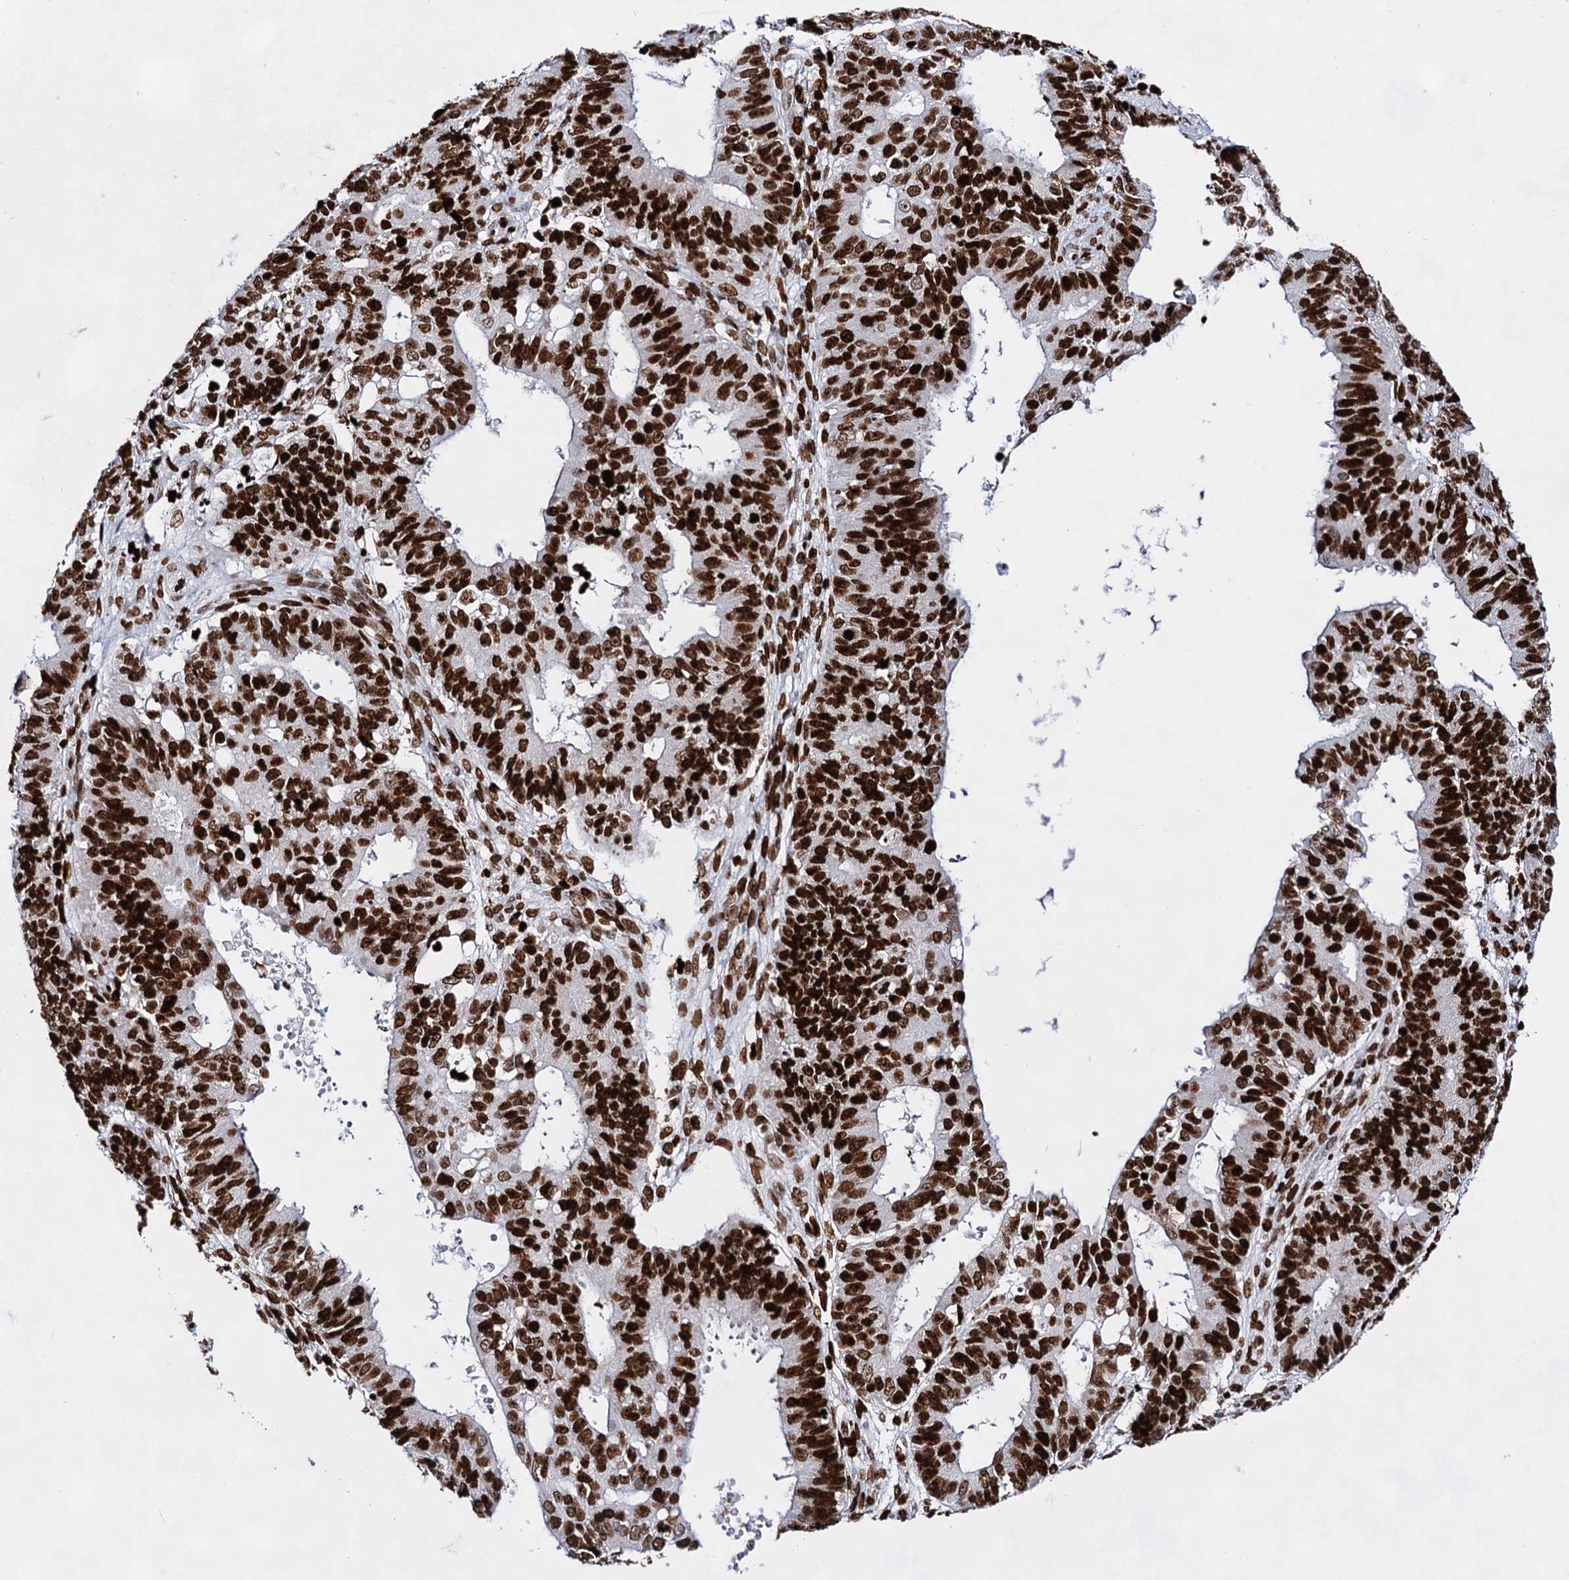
{"staining": {"intensity": "strong", "quantity": ">75%", "location": "nuclear"}, "tissue": "ovarian cancer", "cell_type": "Tumor cells", "image_type": "cancer", "snomed": [{"axis": "morphology", "description": "Carcinoma, endometroid"}, {"axis": "topography", "description": "Appendix"}, {"axis": "topography", "description": "Ovary"}], "caption": "Protein analysis of ovarian cancer tissue displays strong nuclear positivity in approximately >75% of tumor cells.", "gene": "HMGB2", "patient": {"sex": "female", "age": 42}}